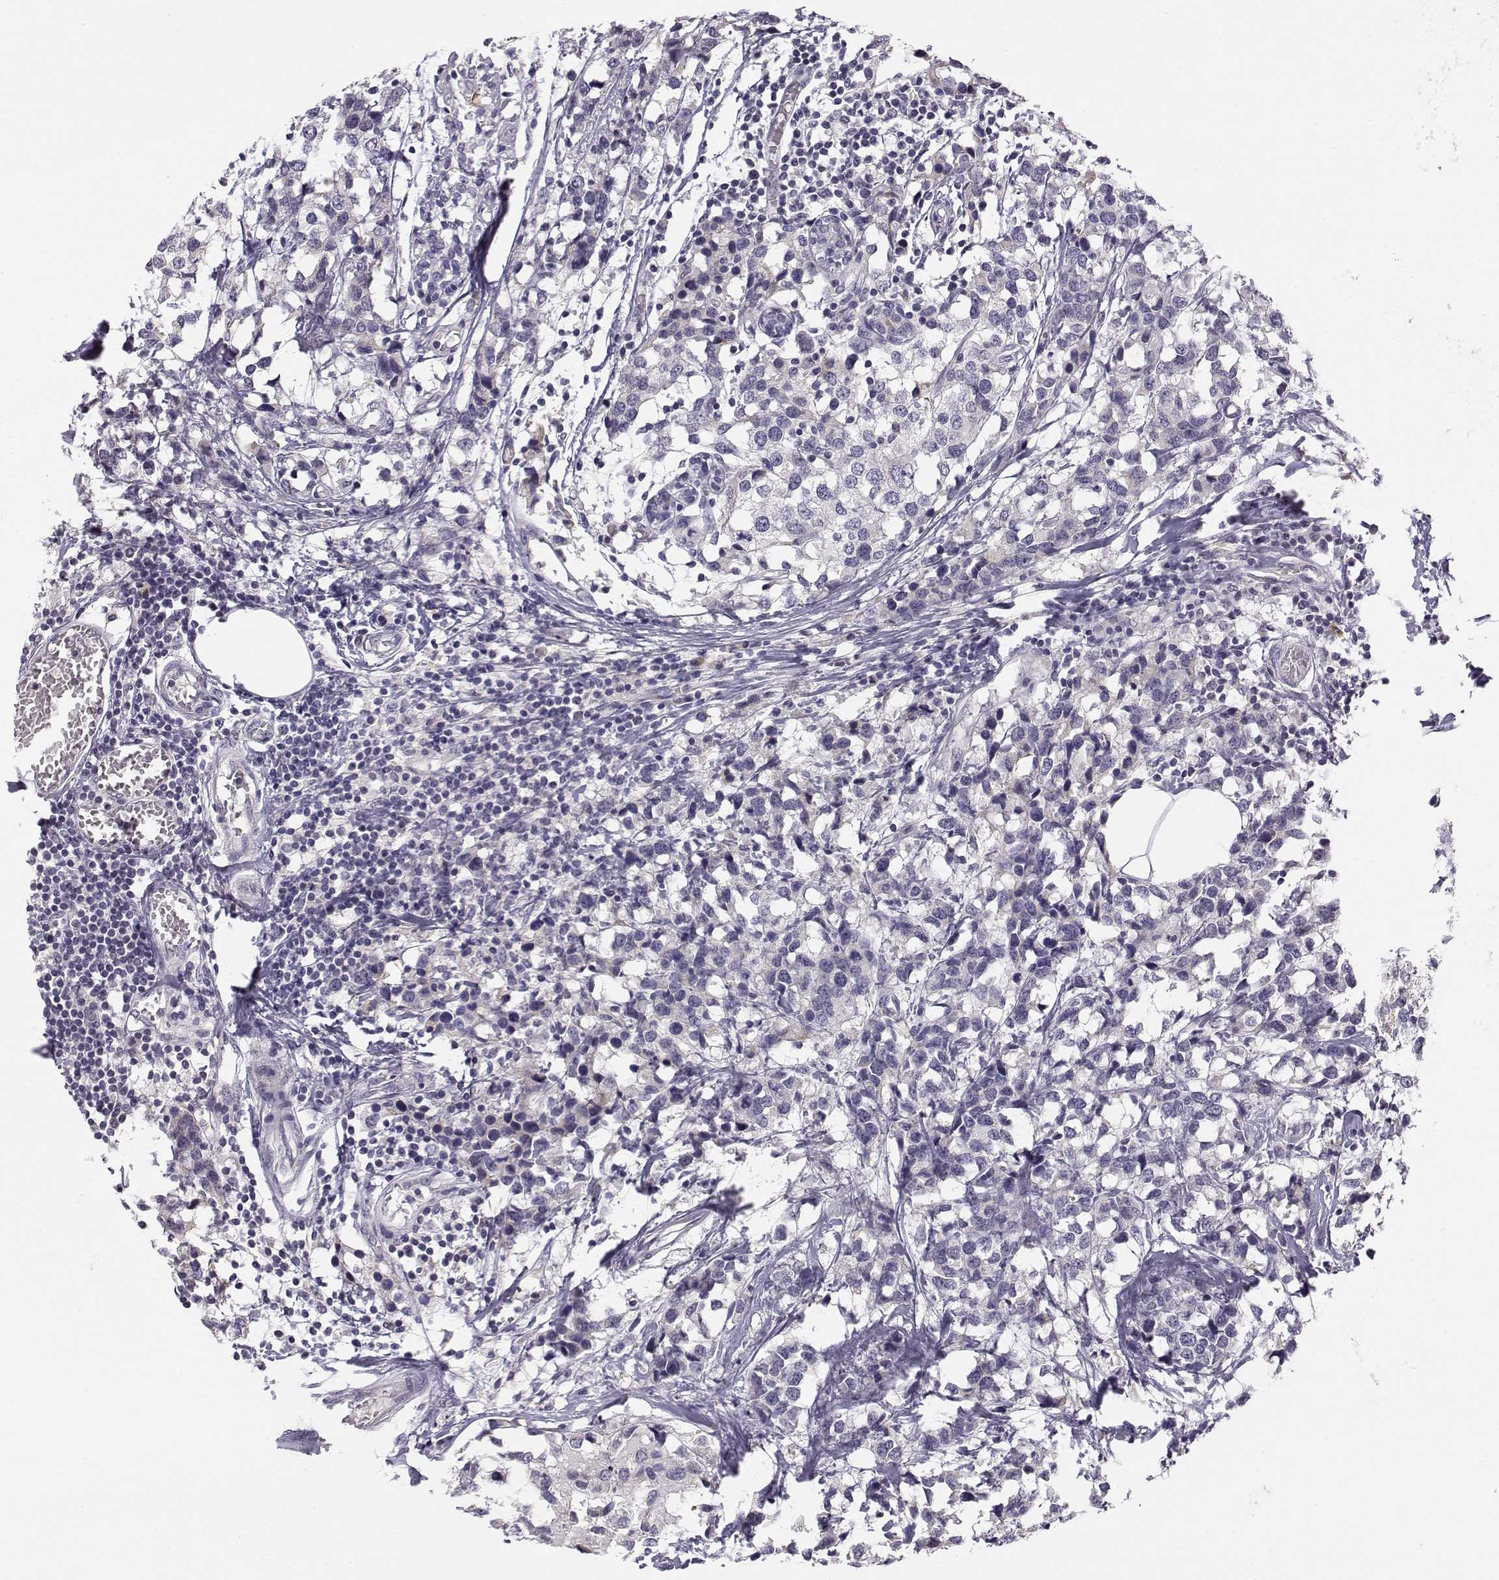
{"staining": {"intensity": "weak", "quantity": "25%-75%", "location": "cytoplasmic/membranous"}, "tissue": "breast cancer", "cell_type": "Tumor cells", "image_type": "cancer", "snomed": [{"axis": "morphology", "description": "Lobular carcinoma"}, {"axis": "topography", "description": "Breast"}], "caption": "Protein staining demonstrates weak cytoplasmic/membranous positivity in about 25%-75% of tumor cells in lobular carcinoma (breast).", "gene": "ACSL6", "patient": {"sex": "female", "age": 59}}